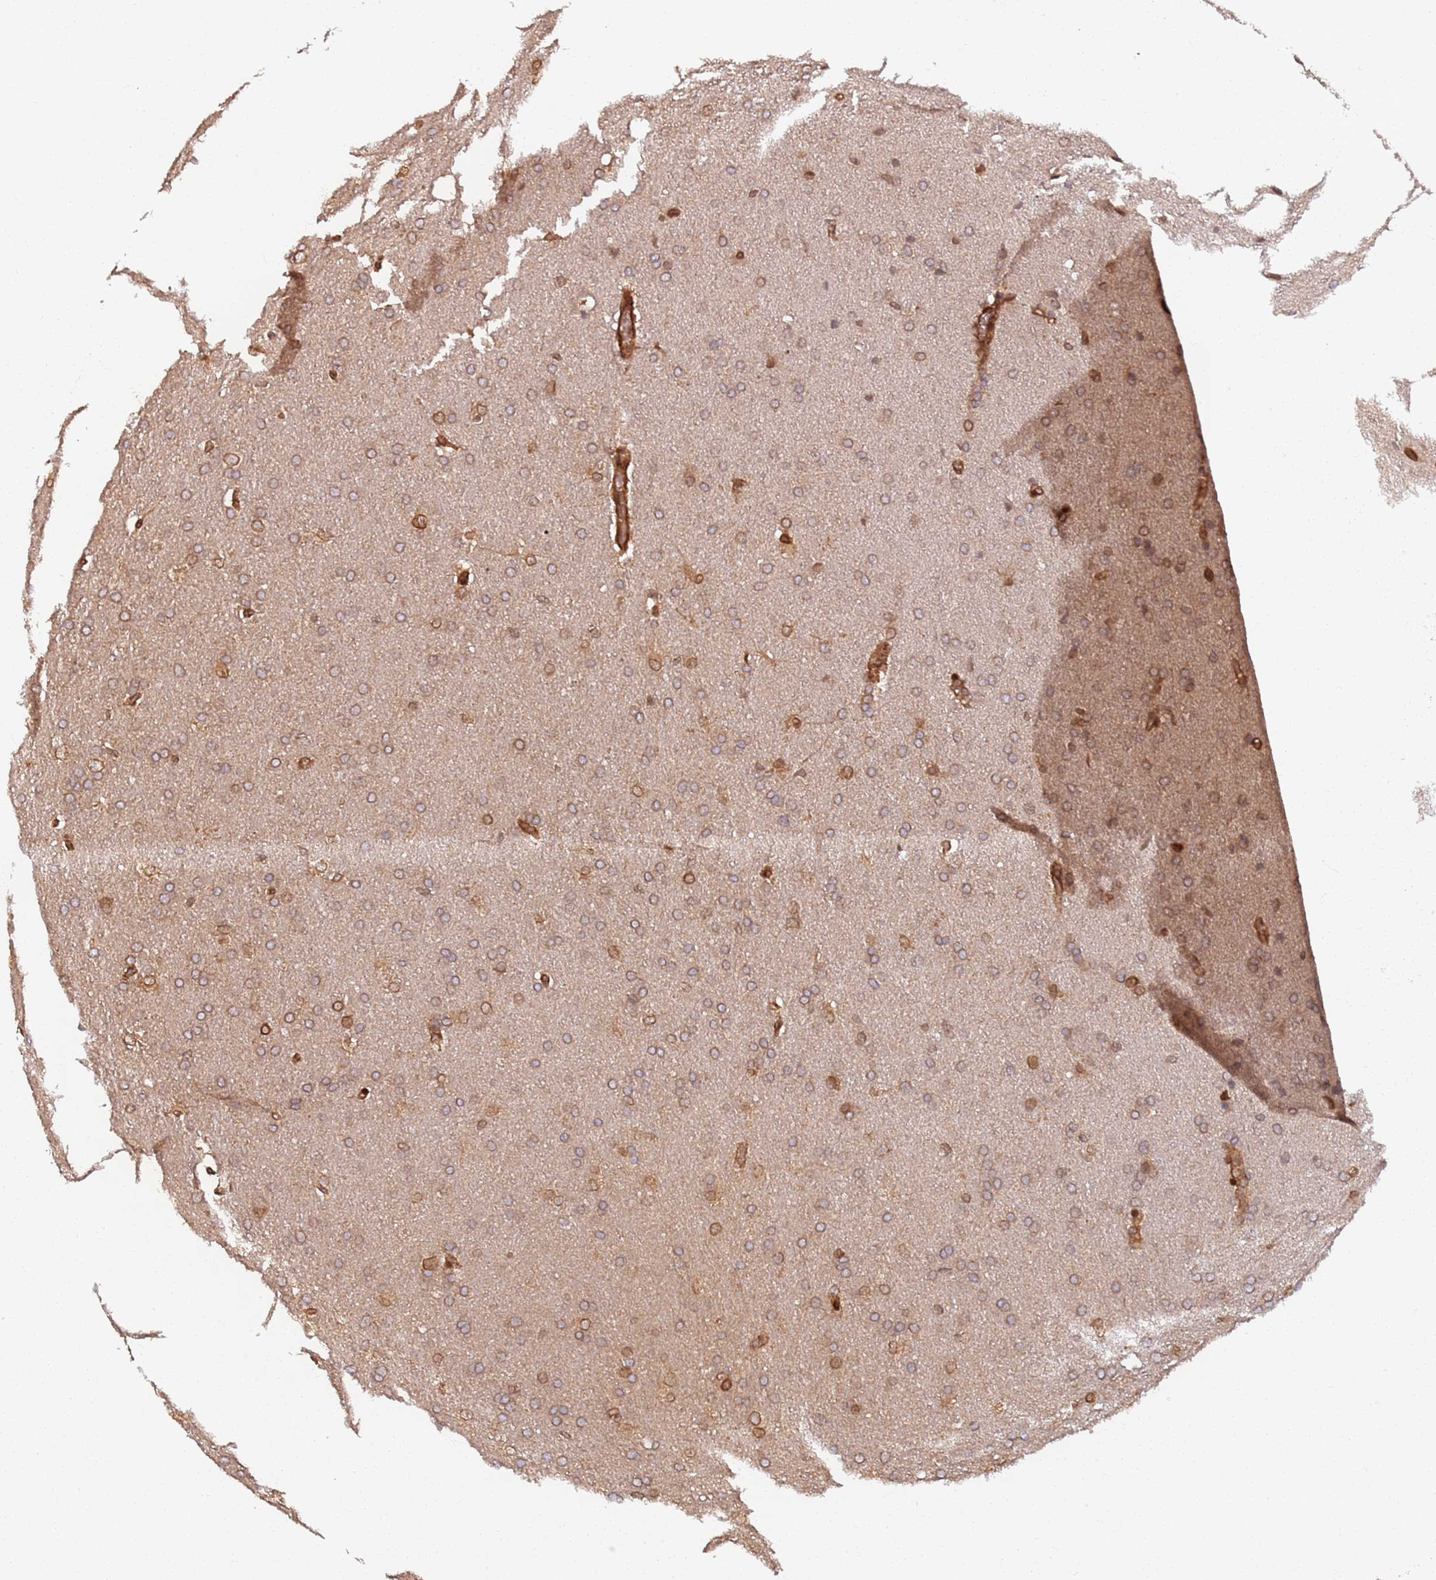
{"staining": {"intensity": "moderate", "quantity": "<25%", "location": "nuclear"}, "tissue": "glioma", "cell_type": "Tumor cells", "image_type": "cancer", "snomed": [{"axis": "morphology", "description": "Glioma, malignant, Low grade"}, {"axis": "topography", "description": "Brain"}], "caption": "Approximately <25% of tumor cells in human malignant glioma (low-grade) exhibit moderate nuclear protein staining as visualized by brown immunohistochemical staining.", "gene": "SDCCAG8", "patient": {"sex": "female", "age": 32}}